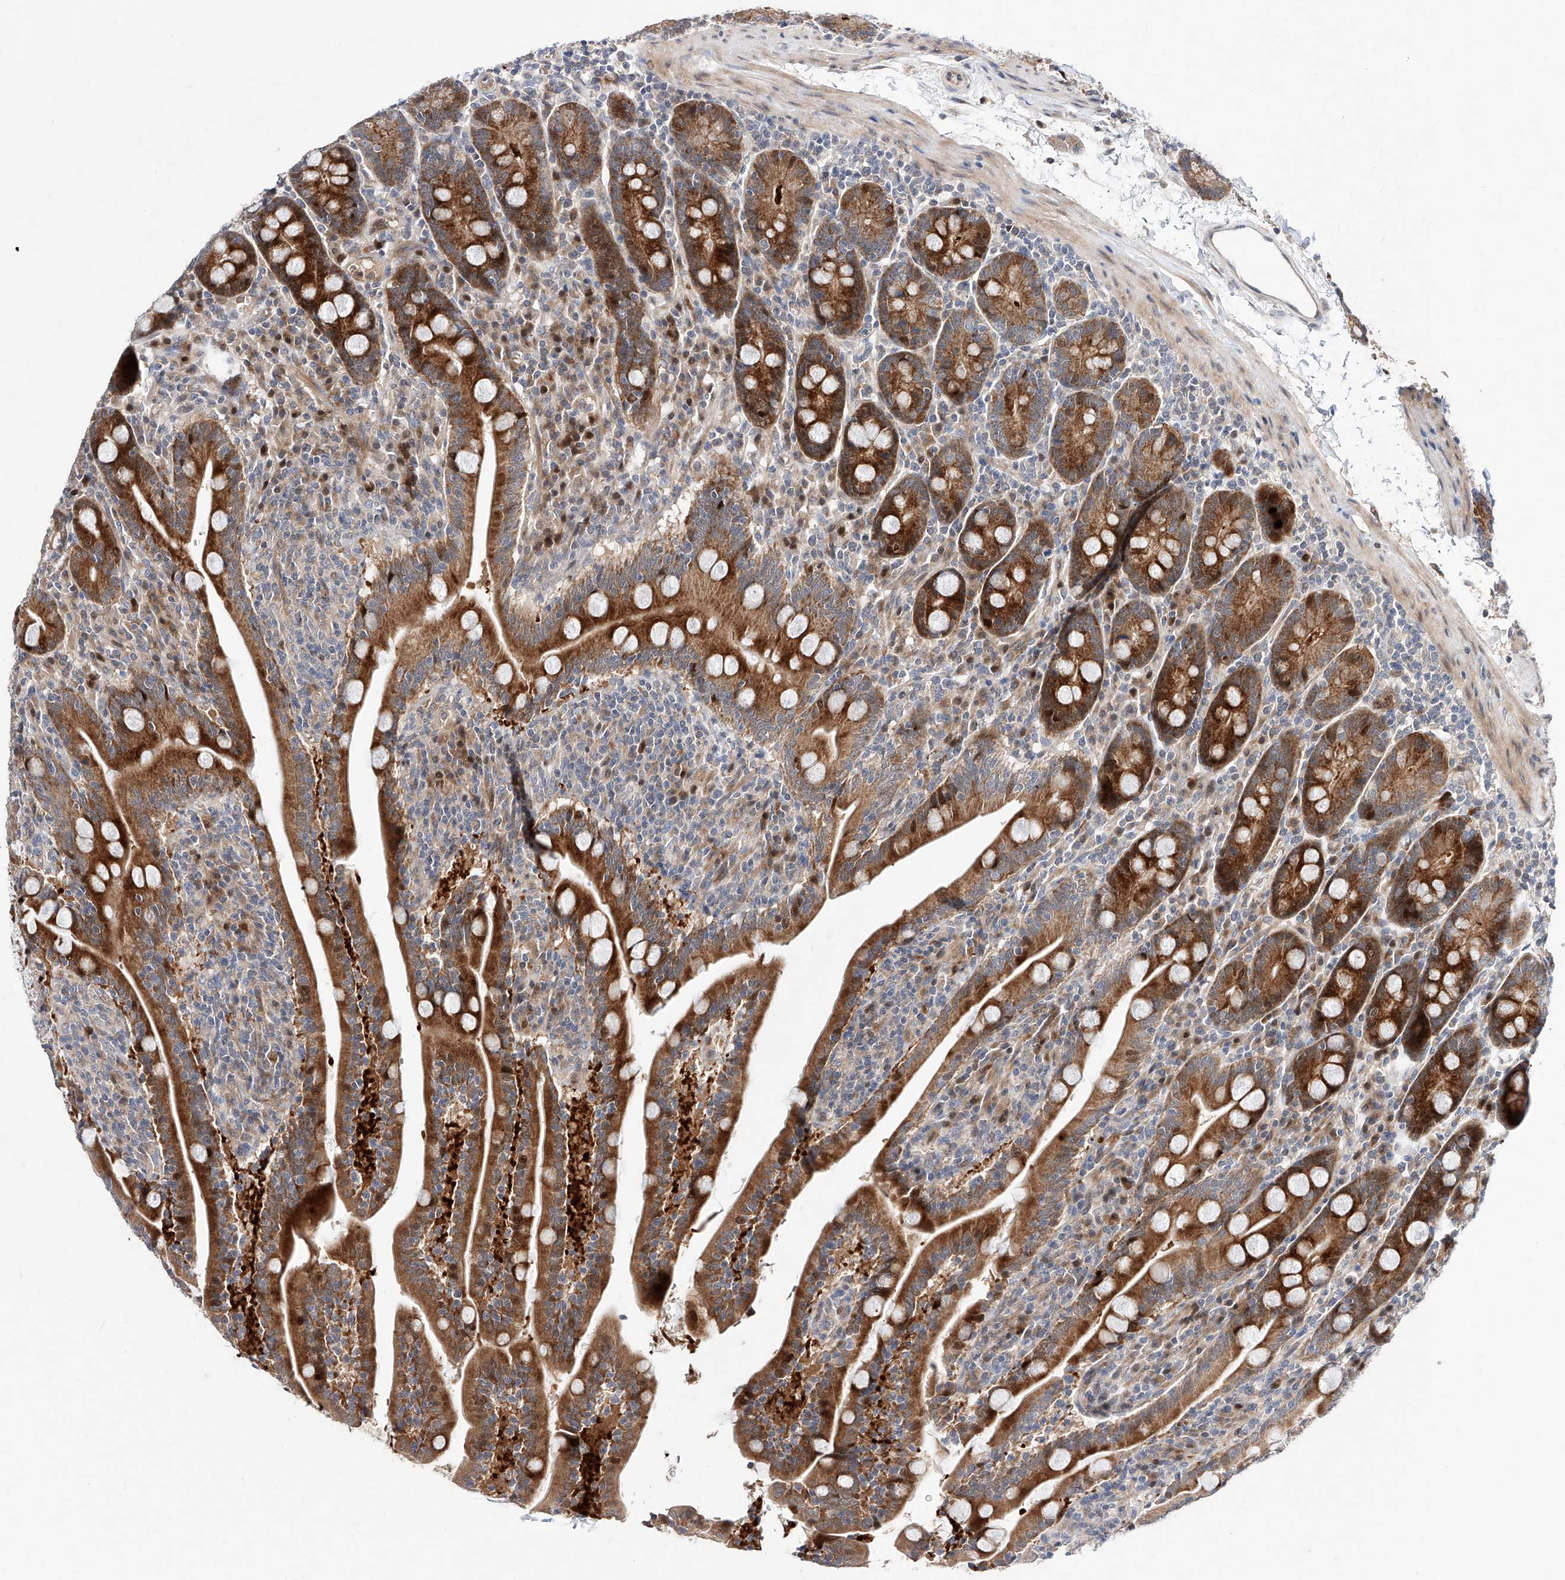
{"staining": {"intensity": "strong", "quantity": ">75%", "location": "cytoplasmic/membranous"}, "tissue": "duodenum", "cell_type": "Glandular cells", "image_type": "normal", "snomed": [{"axis": "morphology", "description": "Normal tissue, NOS"}, {"axis": "topography", "description": "Duodenum"}], "caption": "Protein expression analysis of unremarkable duodenum exhibits strong cytoplasmic/membranous staining in about >75% of glandular cells. The staining was performed using DAB, with brown indicating positive protein expression. Nuclei are stained blue with hematoxylin.", "gene": "FUCA2", "patient": {"sex": "male", "age": 35}}